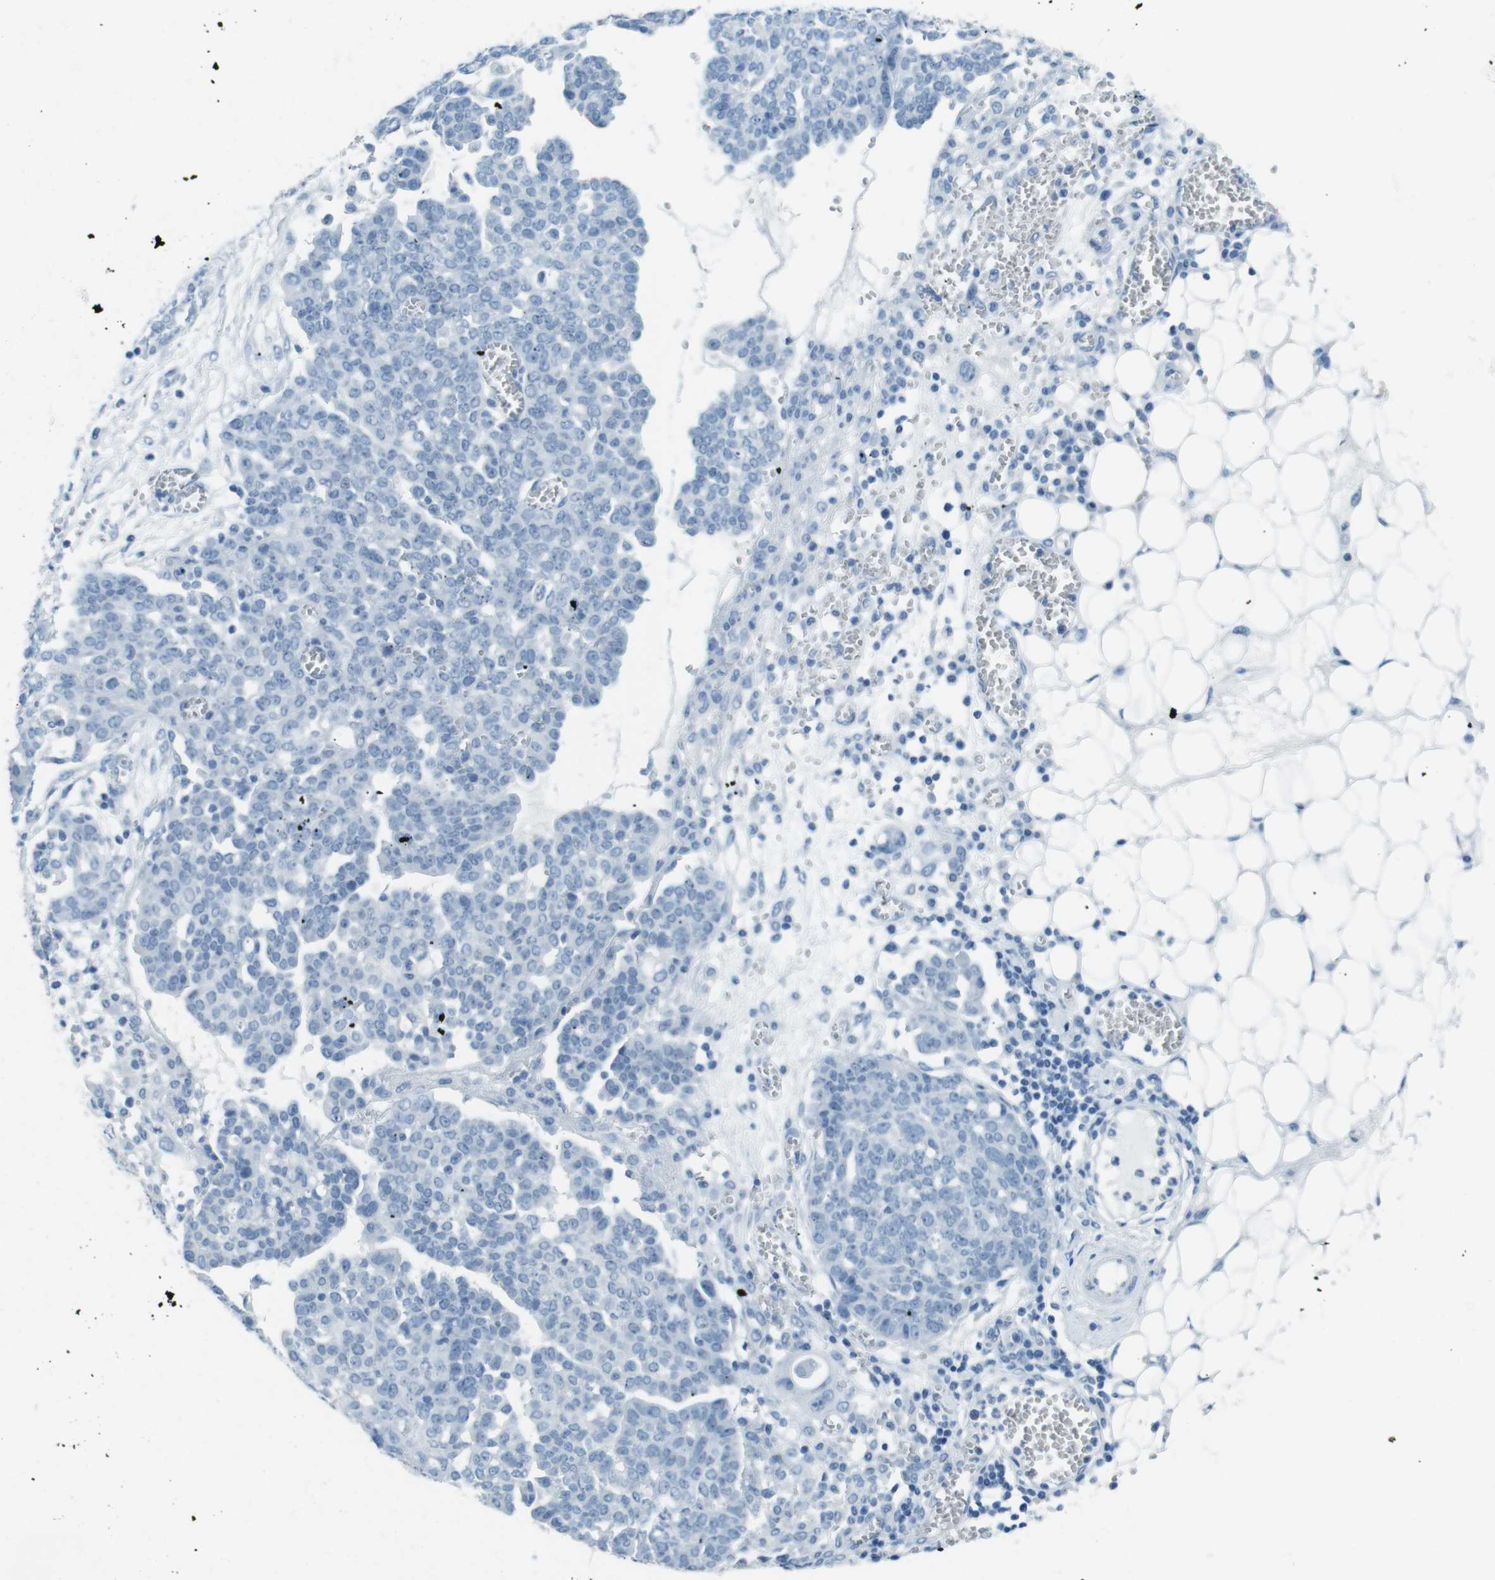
{"staining": {"intensity": "negative", "quantity": "none", "location": "none"}, "tissue": "ovarian cancer", "cell_type": "Tumor cells", "image_type": "cancer", "snomed": [{"axis": "morphology", "description": "Cystadenocarcinoma, serous, NOS"}, {"axis": "topography", "description": "Soft tissue"}, {"axis": "topography", "description": "Ovary"}], "caption": "This is an immunohistochemistry photomicrograph of human serous cystadenocarcinoma (ovarian). There is no staining in tumor cells.", "gene": "TMEM207", "patient": {"sex": "female", "age": 57}}